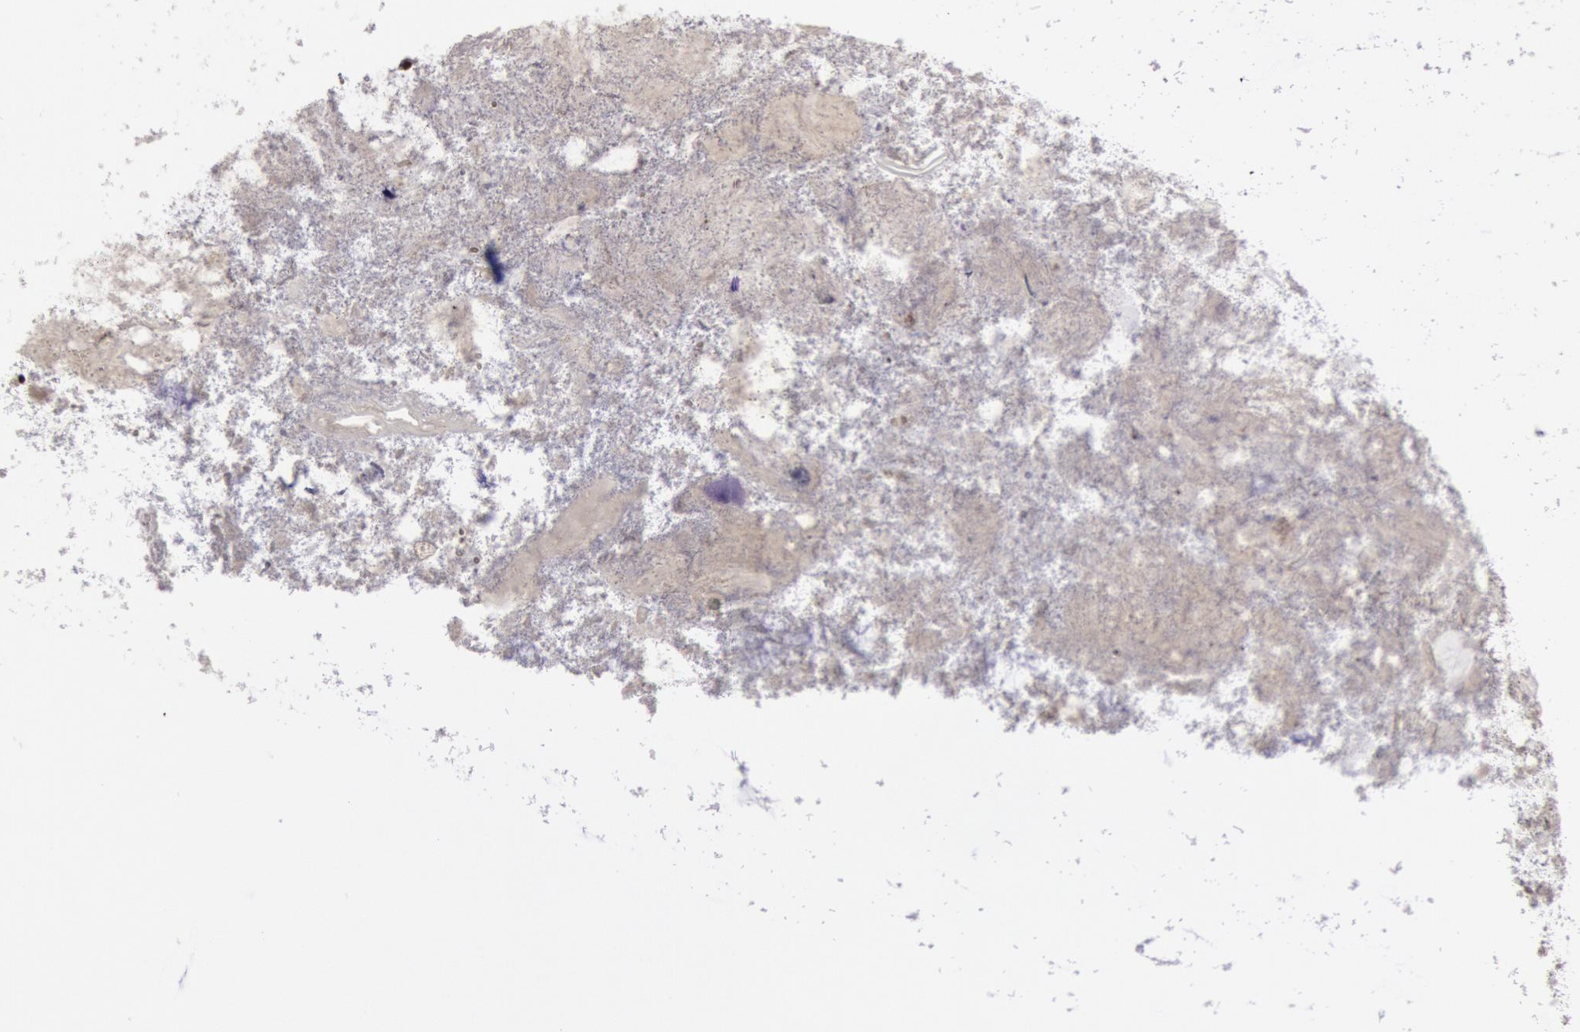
{"staining": {"intensity": "moderate", "quantity": ">75%", "location": "nuclear"}, "tissue": "appendix", "cell_type": "Glandular cells", "image_type": "normal", "snomed": [{"axis": "morphology", "description": "Normal tissue, NOS"}, {"axis": "topography", "description": "Appendix"}], "caption": "Normal appendix displays moderate nuclear positivity in about >75% of glandular cells.", "gene": "NKAP", "patient": {"sex": "female", "age": 82}}